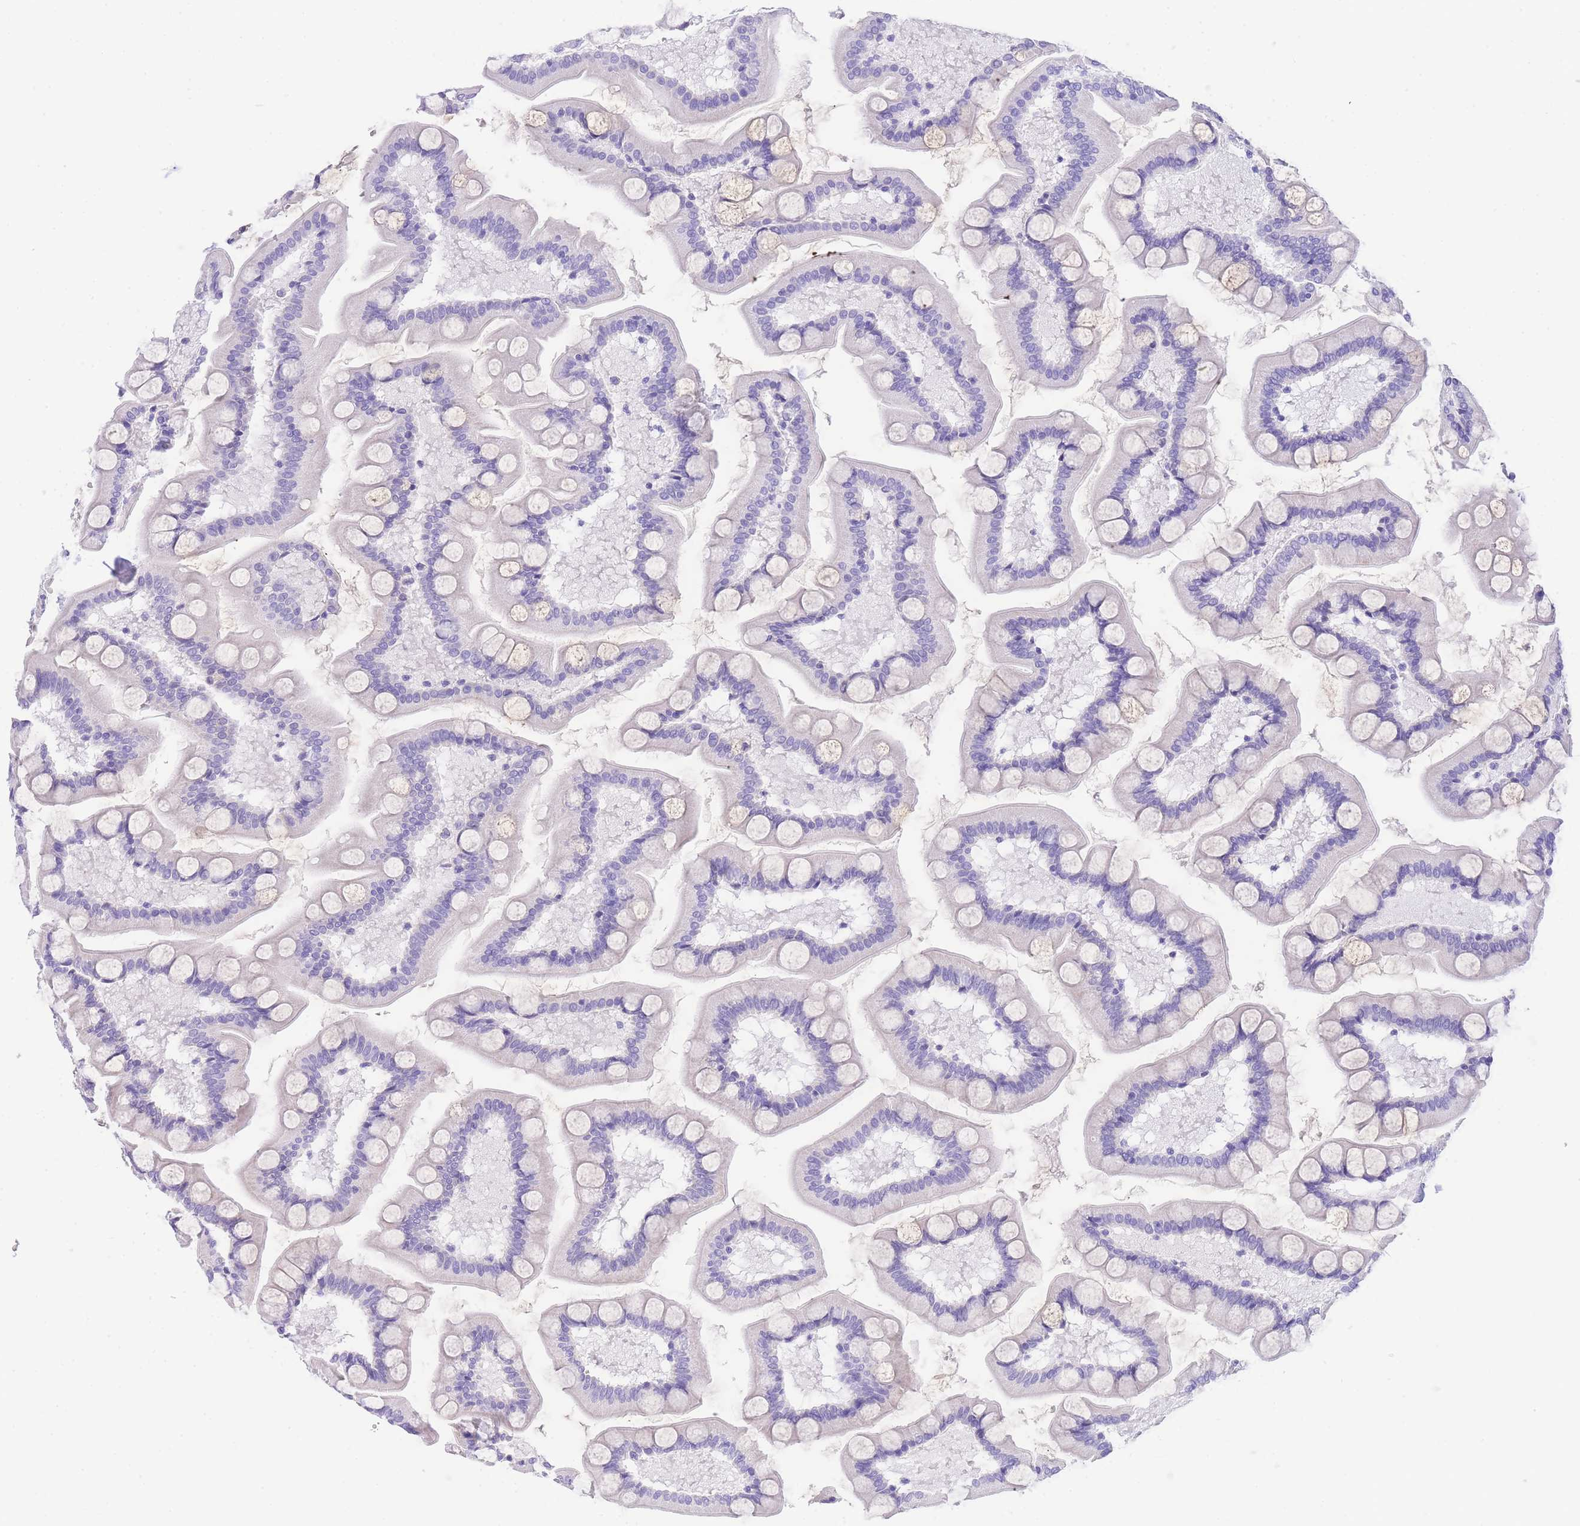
{"staining": {"intensity": "moderate", "quantity": "<25%", "location": "cytoplasmic/membranous"}, "tissue": "small intestine", "cell_type": "Glandular cells", "image_type": "normal", "snomed": [{"axis": "morphology", "description": "Normal tissue, NOS"}, {"axis": "topography", "description": "Small intestine"}], "caption": "Immunohistochemical staining of benign human small intestine displays <25% levels of moderate cytoplasmic/membranous protein expression in about <25% of glandular cells. Using DAB (3,3'-diaminobenzidine) (brown) and hematoxylin (blue) stains, captured at high magnification using brightfield microscopy.", "gene": "NKD2", "patient": {"sex": "male", "age": 41}}